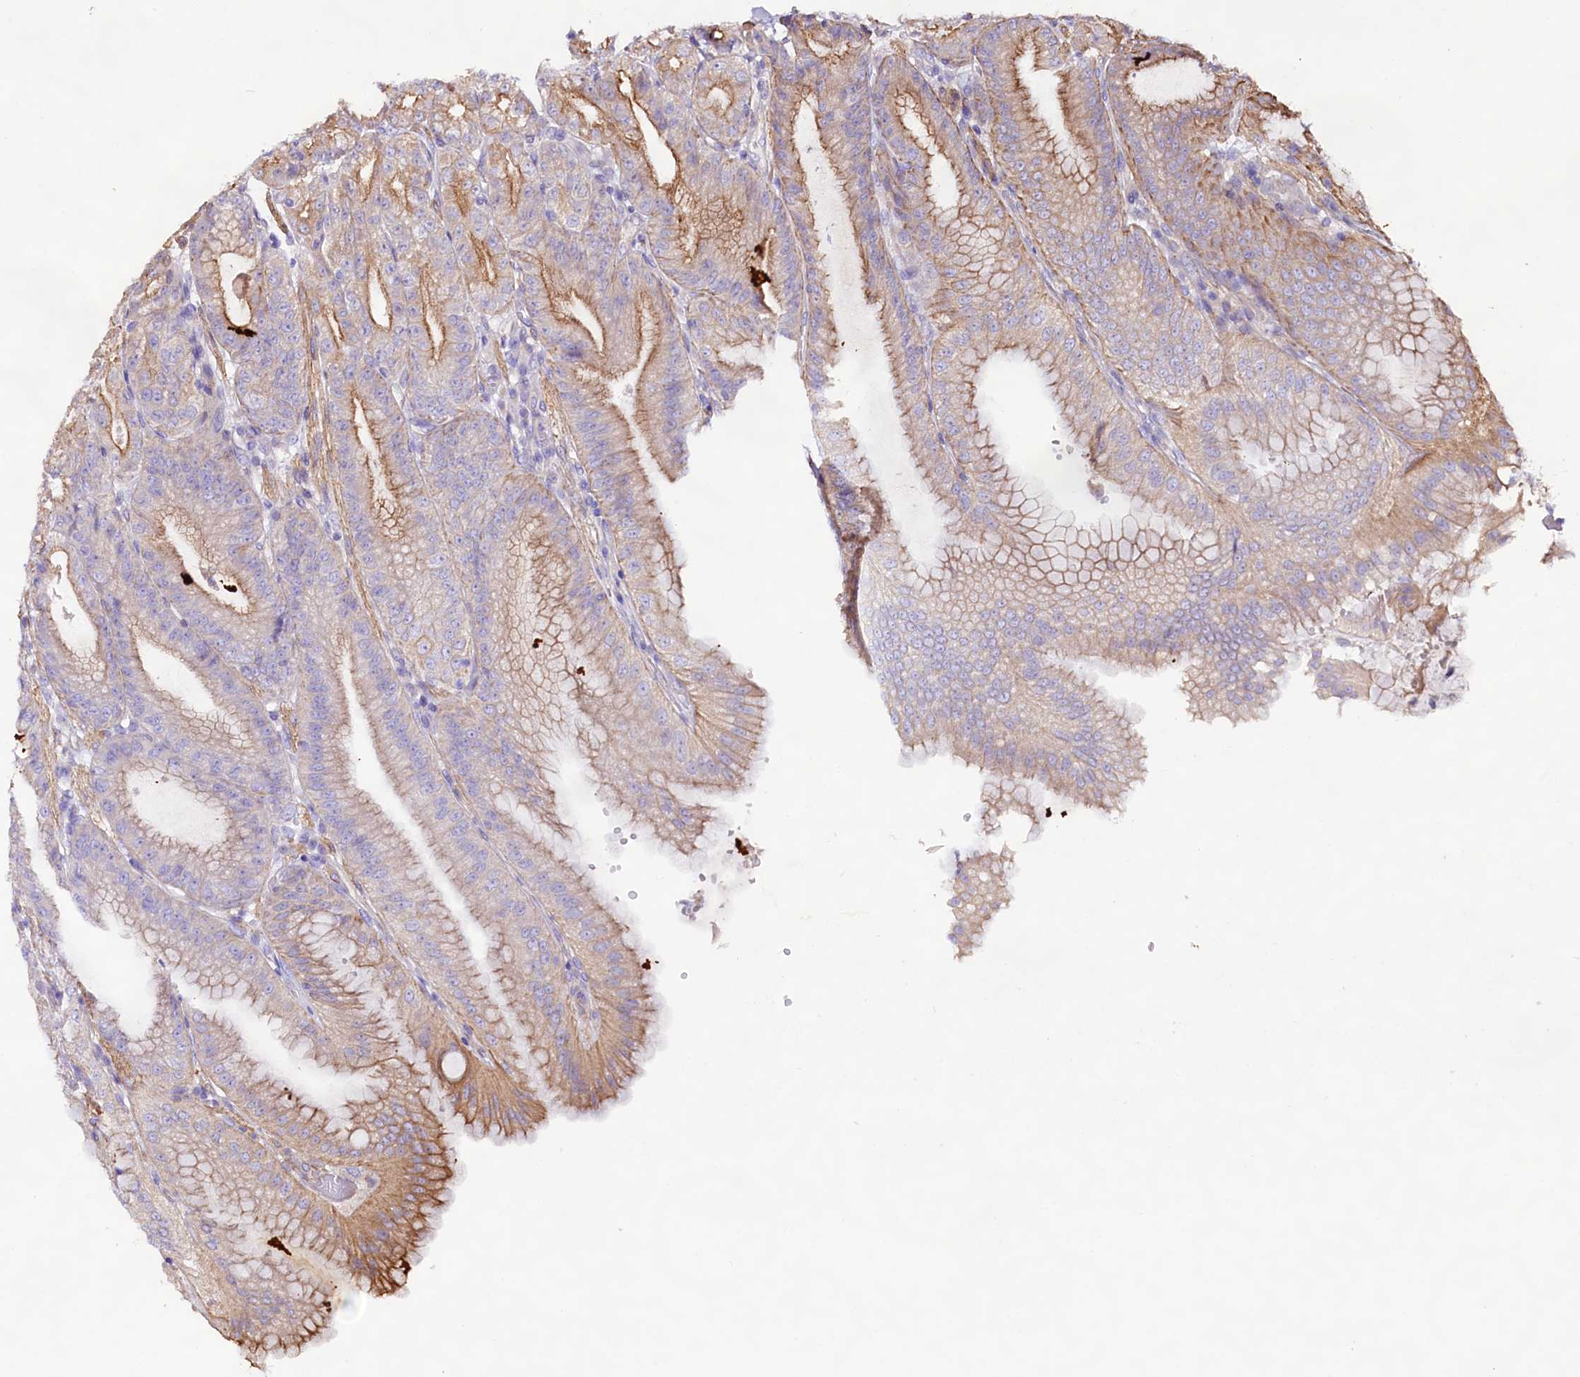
{"staining": {"intensity": "moderate", "quantity": ">75%", "location": "cytoplasmic/membranous"}, "tissue": "stomach", "cell_type": "Glandular cells", "image_type": "normal", "snomed": [{"axis": "morphology", "description": "Normal tissue, NOS"}, {"axis": "topography", "description": "Stomach, upper"}, {"axis": "topography", "description": "Stomach, lower"}], "caption": "Stomach stained with DAB IHC reveals medium levels of moderate cytoplasmic/membranous positivity in about >75% of glandular cells. Nuclei are stained in blue.", "gene": "VPS11", "patient": {"sex": "male", "age": 71}}